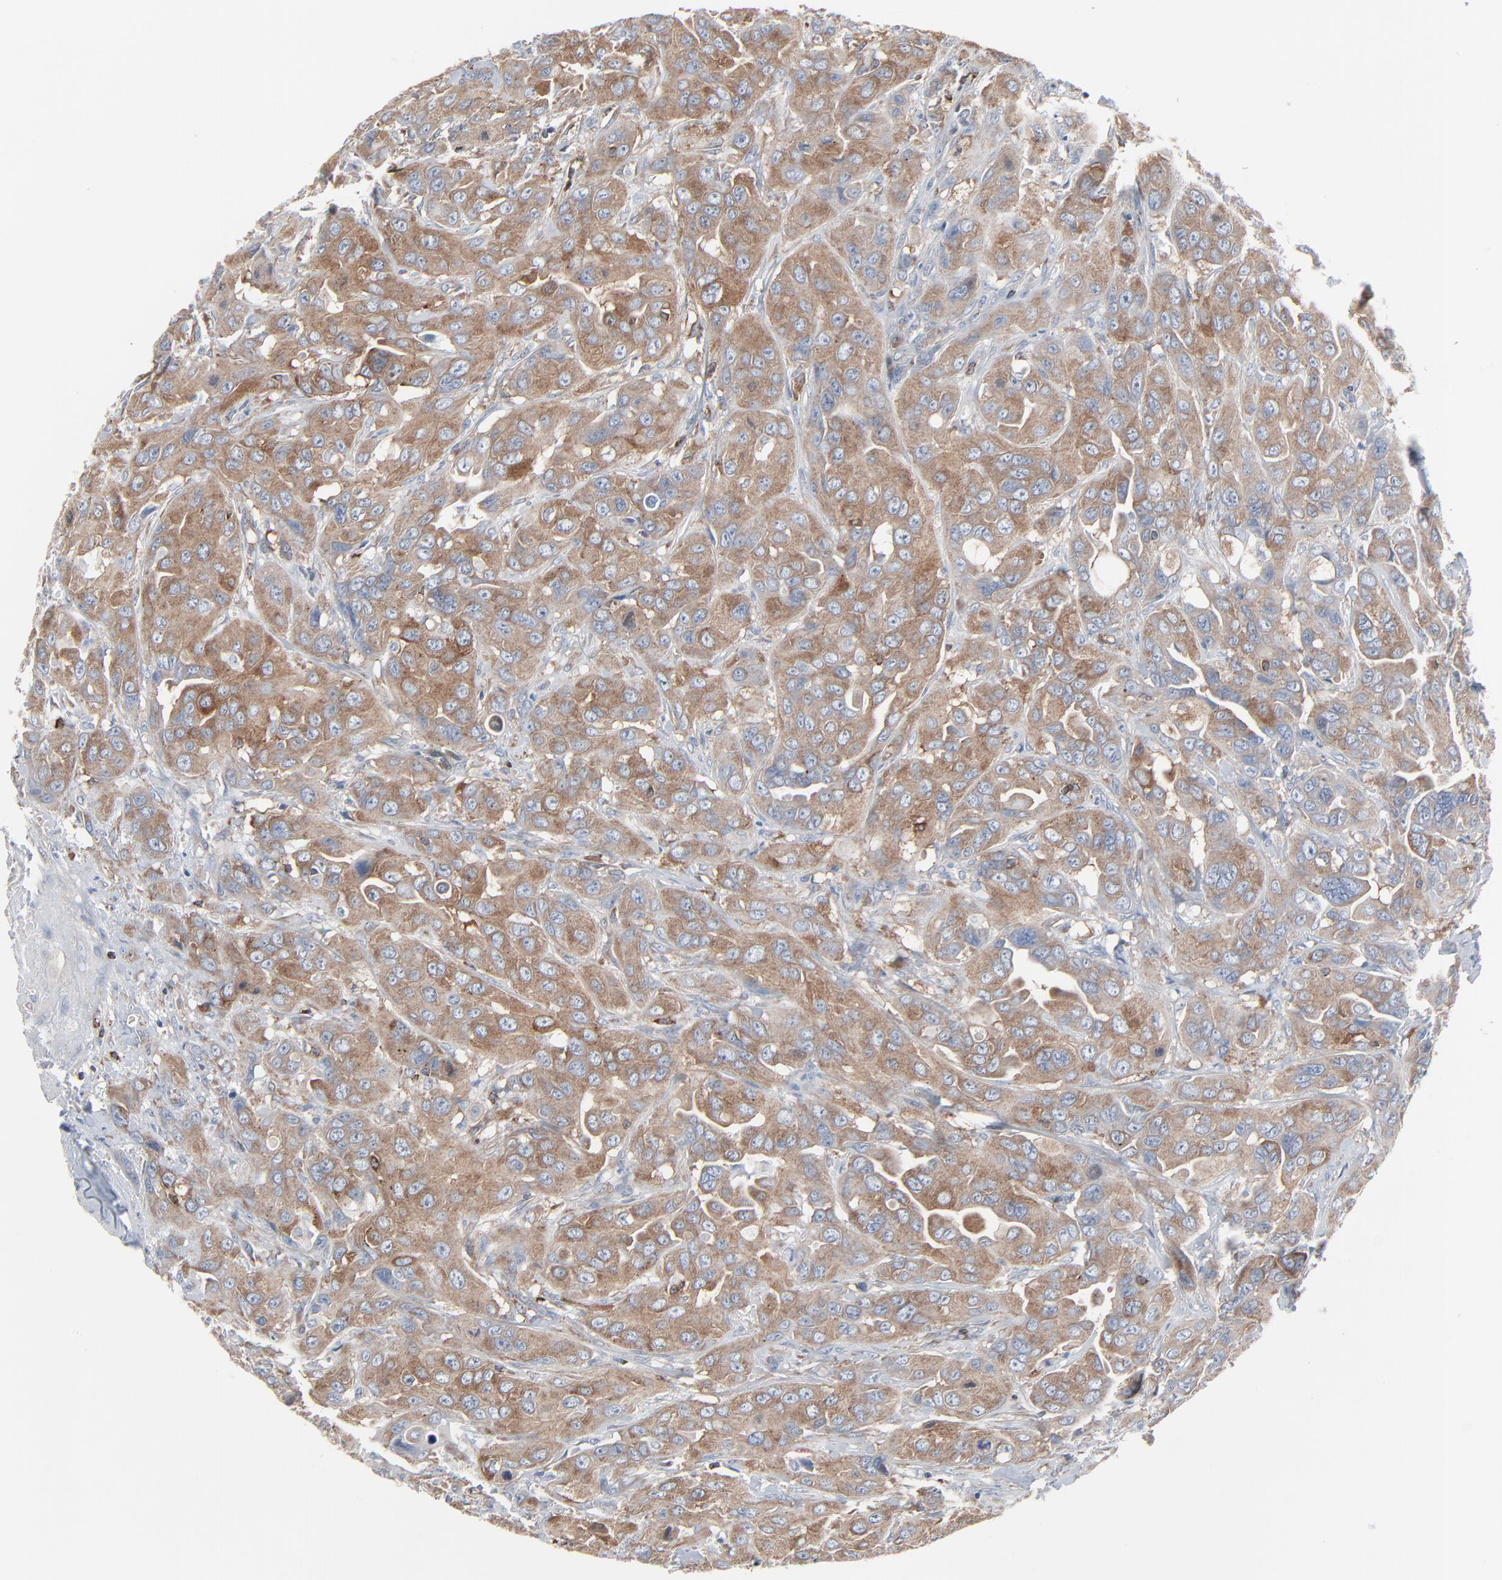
{"staining": {"intensity": "moderate", "quantity": ">75%", "location": "cytoplasmic/membranous"}, "tissue": "urothelial cancer", "cell_type": "Tumor cells", "image_type": "cancer", "snomed": [{"axis": "morphology", "description": "Urothelial carcinoma, High grade"}, {"axis": "topography", "description": "Urinary bladder"}], "caption": "Urothelial cancer stained for a protein (brown) shows moderate cytoplasmic/membranous positive staining in approximately >75% of tumor cells.", "gene": "OPTN", "patient": {"sex": "male", "age": 73}}